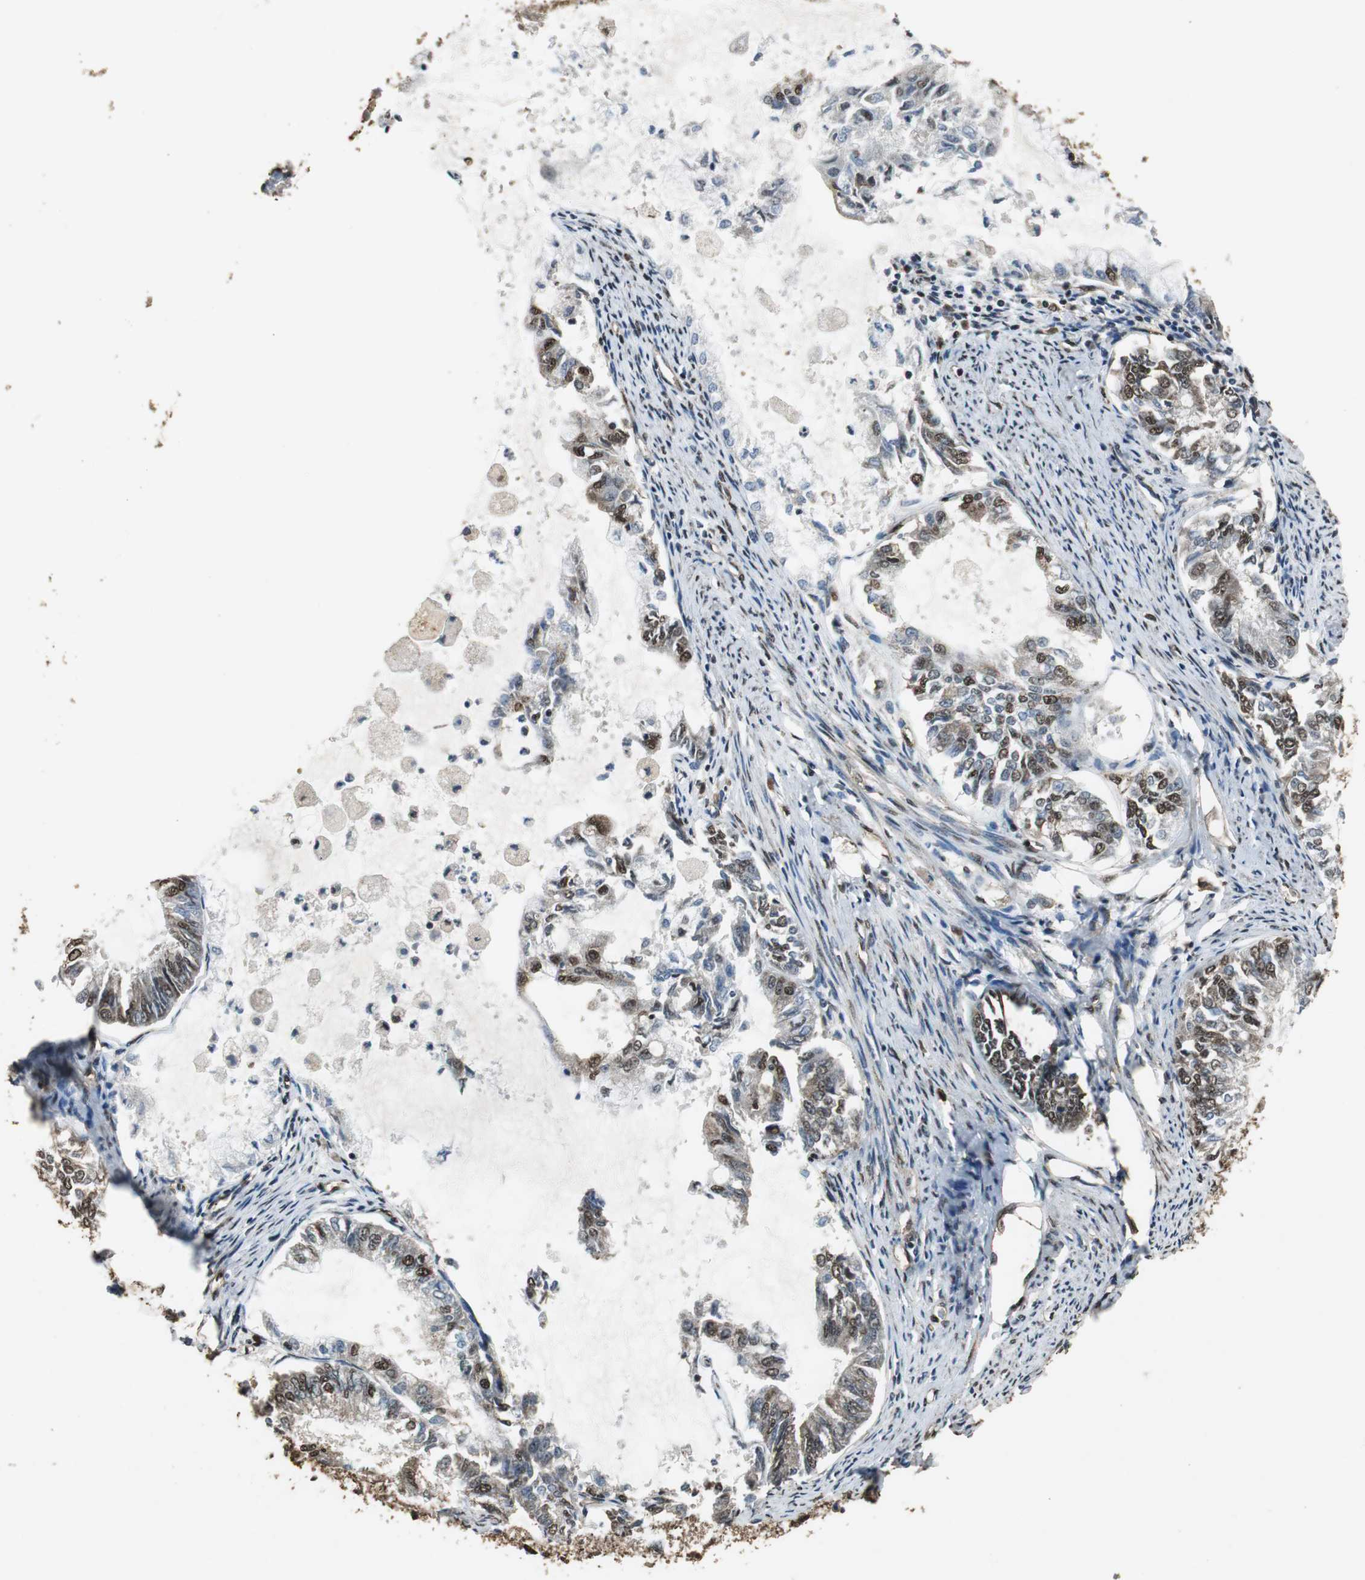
{"staining": {"intensity": "moderate", "quantity": "25%-75%", "location": "cytoplasmic/membranous,nuclear"}, "tissue": "endometrial cancer", "cell_type": "Tumor cells", "image_type": "cancer", "snomed": [{"axis": "morphology", "description": "Adenocarcinoma, NOS"}, {"axis": "topography", "description": "Endometrium"}], "caption": "Immunohistochemistry (IHC) photomicrograph of endometrial adenocarcinoma stained for a protein (brown), which shows medium levels of moderate cytoplasmic/membranous and nuclear positivity in about 25%-75% of tumor cells.", "gene": "PPP1R13B", "patient": {"sex": "female", "age": 86}}